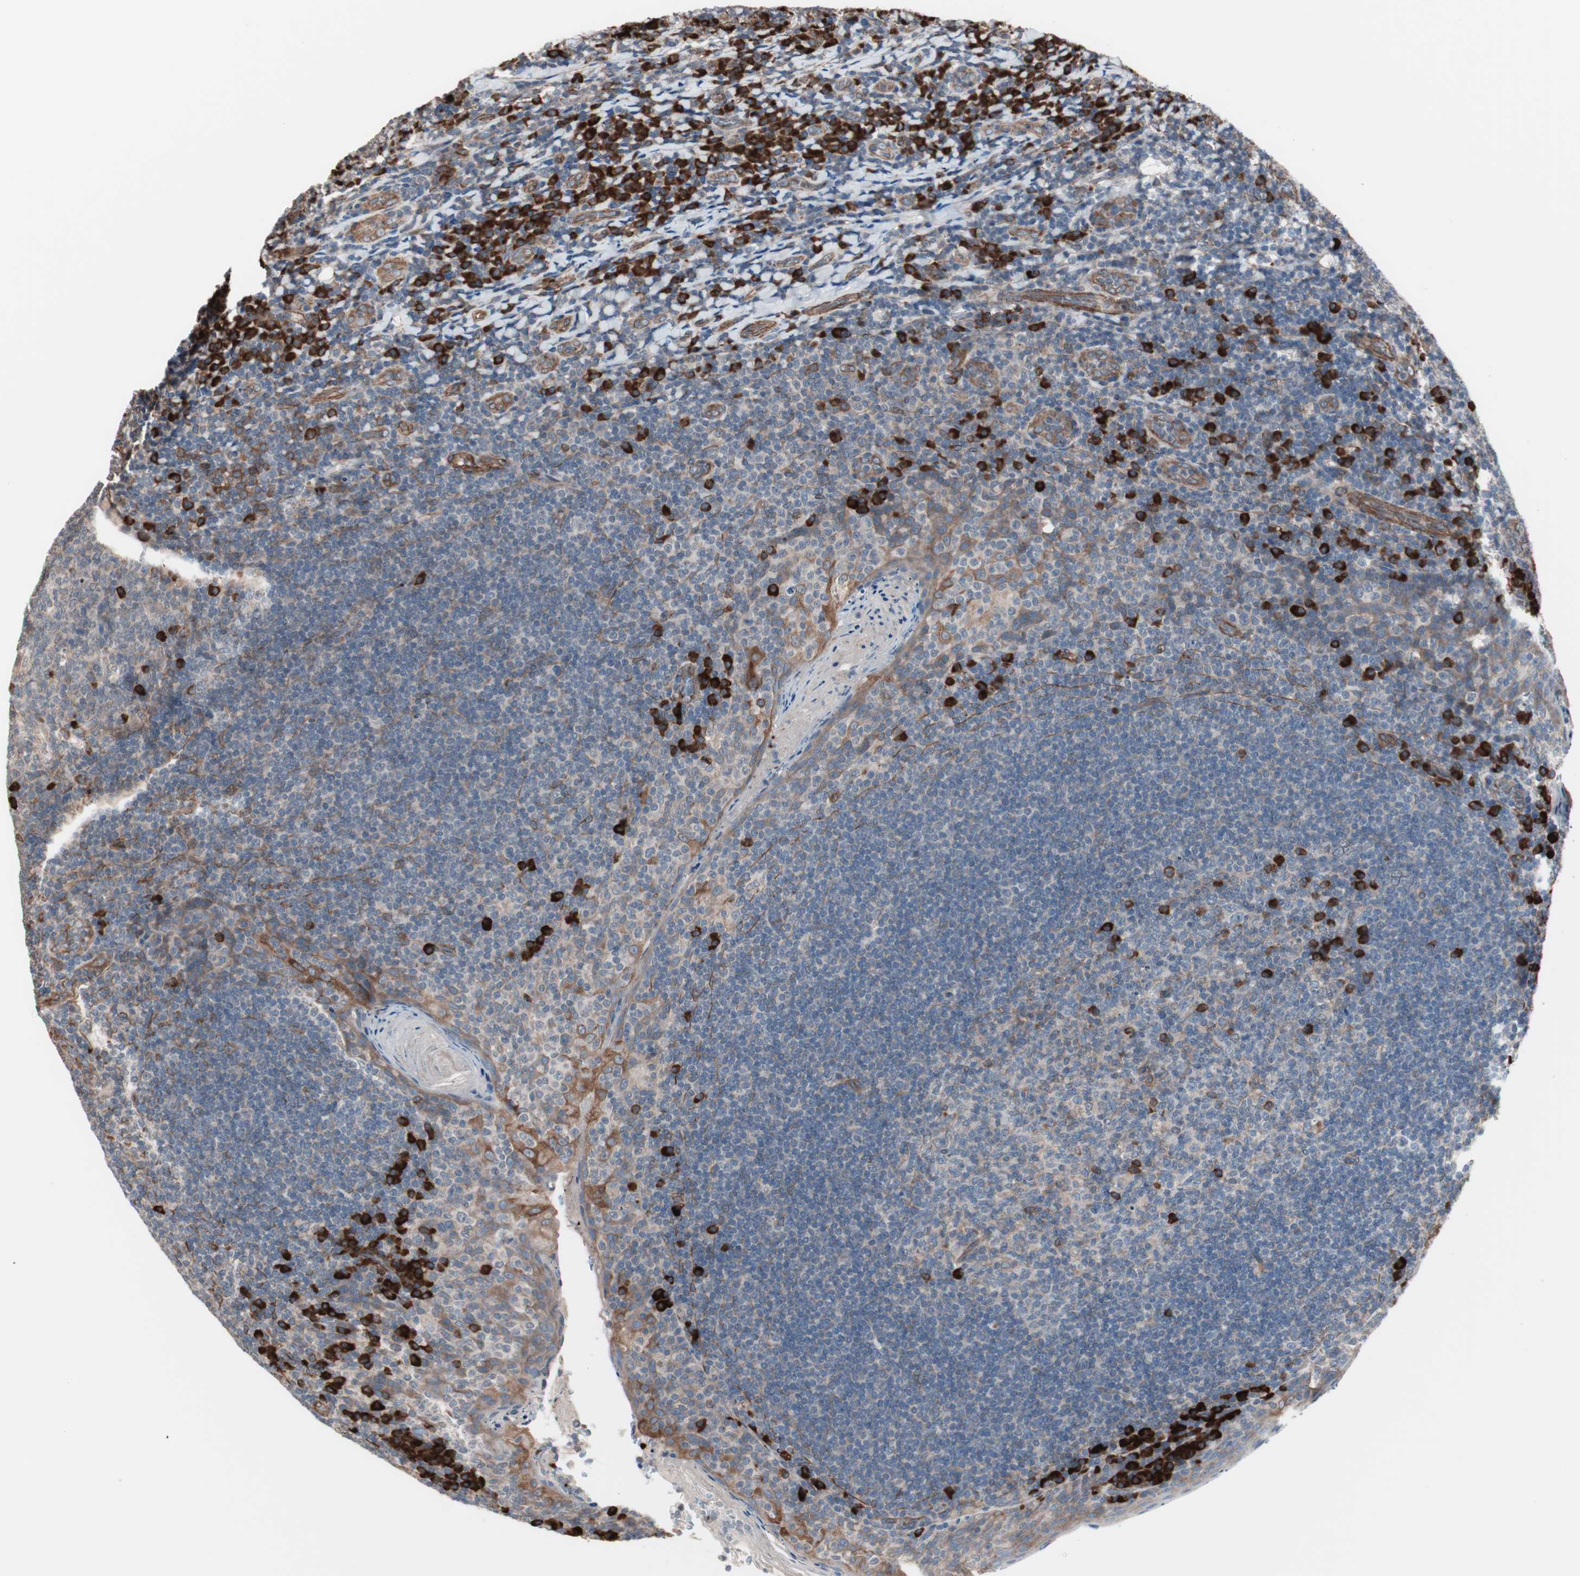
{"staining": {"intensity": "weak", "quantity": ">75%", "location": "cytoplasmic/membranous"}, "tissue": "tonsil", "cell_type": "Germinal center cells", "image_type": "normal", "snomed": [{"axis": "morphology", "description": "Normal tissue, NOS"}, {"axis": "topography", "description": "Tonsil"}], "caption": "High-magnification brightfield microscopy of normal tonsil stained with DAB (brown) and counterstained with hematoxylin (blue). germinal center cells exhibit weak cytoplasmic/membranous positivity is seen in approximately>75% of cells.", "gene": "ALG5", "patient": {"sex": "male", "age": 17}}